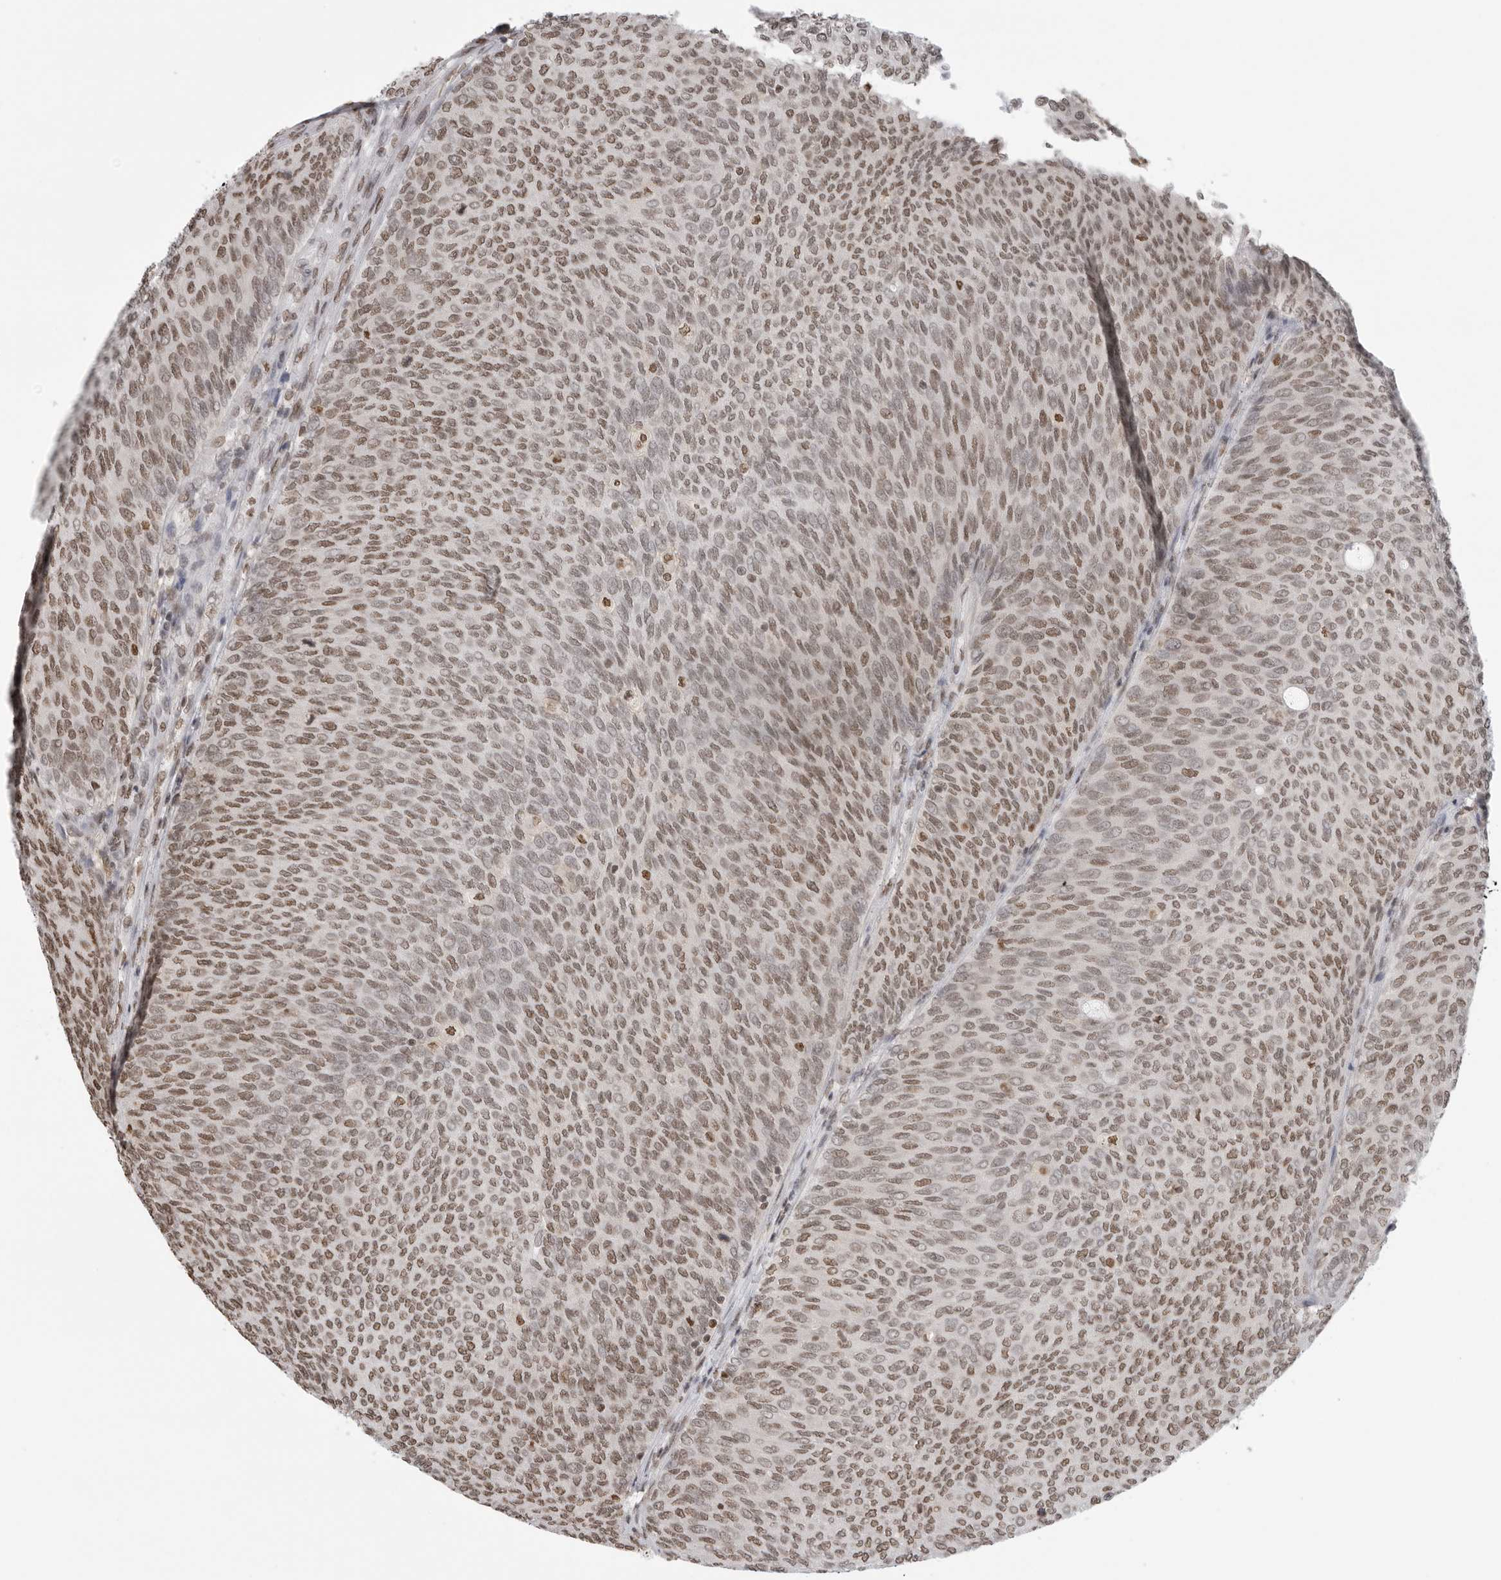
{"staining": {"intensity": "moderate", "quantity": ">75%", "location": "nuclear"}, "tissue": "urothelial cancer", "cell_type": "Tumor cells", "image_type": "cancer", "snomed": [{"axis": "morphology", "description": "Urothelial carcinoma, Low grade"}, {"axis": "topography", "description": "Urinary bladder"}], "caption": "Human urothelial carcinoma (low-grade) stained for a protein (brown) demonstrates moderate nuclear positive positivity in approximately >75% of tumor cells.", "gene": "RPA2", "patient": {"sex": "female", "age": 79}}